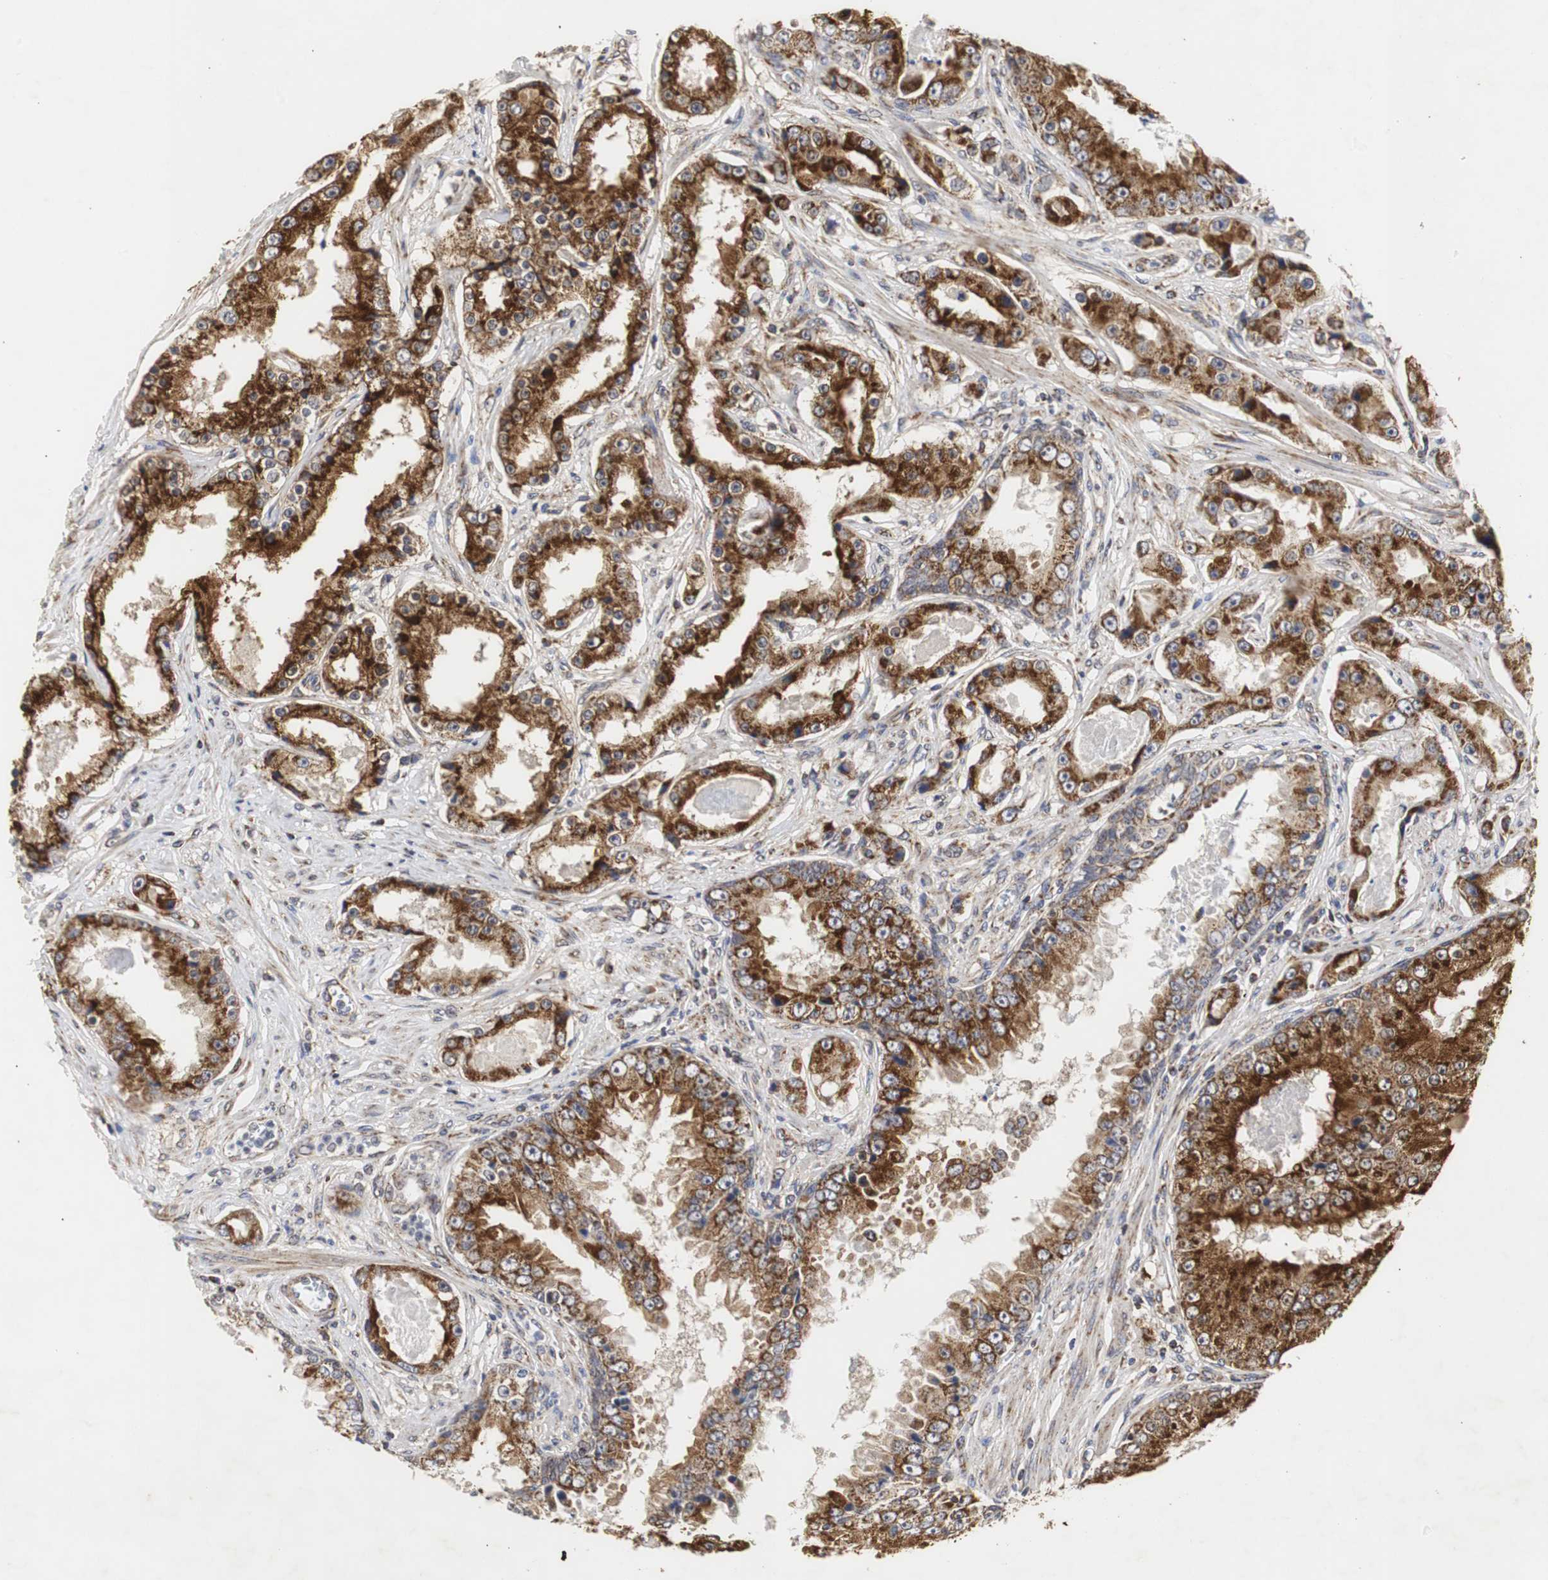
{"staining": {"intensity": "strong", "quantity": ">75%", "location": "cytoplasmic/membranous"}, "tissue": "prostate cancer", "cell_type": "Tumor cells", "image_type": "cancer", "snomed": [{"axis": "morphology", "description": "Adenocarcinoma, High grade"}, {"axis": "topography", "description": "Prostate"}], "caption": "Immunohistochemical staining of human adenocarcinoma (high-grade) (prostate) shows strong cytoplasmic/membranous protein staining in about >75% of tumor cells.", "gene": "HSD17B10", "patient": {"sex": "male", "age": 73}}